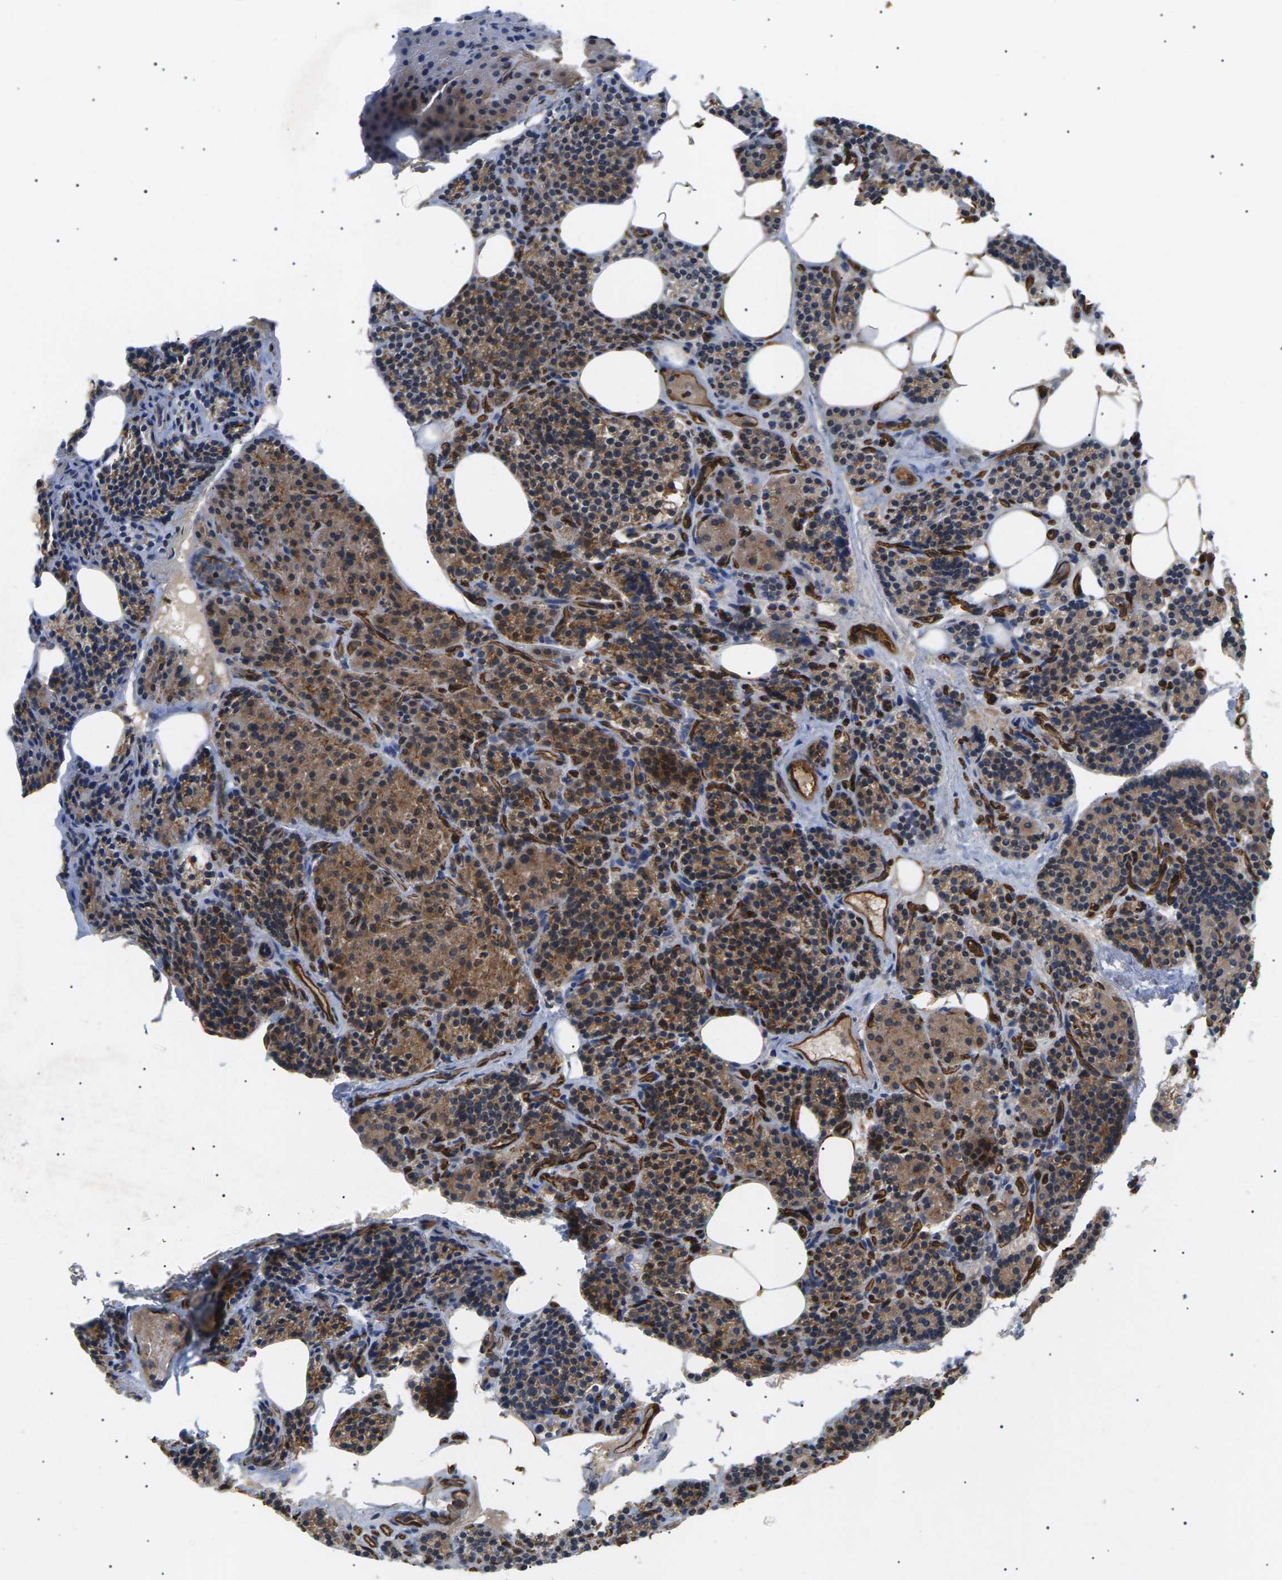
{"staining": {"intensity": "moderate", "quantity": ">75%", "location": "cytoplasmic/membranous"}, "tissue": "parathyroid gland", "cell_type": "Glandular cells", "image_type": "normal", "snomed": [{"axis": "morphology", "description": "Normal tissue, NOS"}, {"axis": "morphology", "description": "Adenoma, NOS"}, {"axis": "topography", "description": "Parathyroid gland"}], "caption": "A medium amount of moderate cytoplasmic/membranous staining is appreciated in about >75% of glandular cells in normal parathyroid gland.", "gene": "TMTC4", "patient": {"sex": "female", "age": 74}}